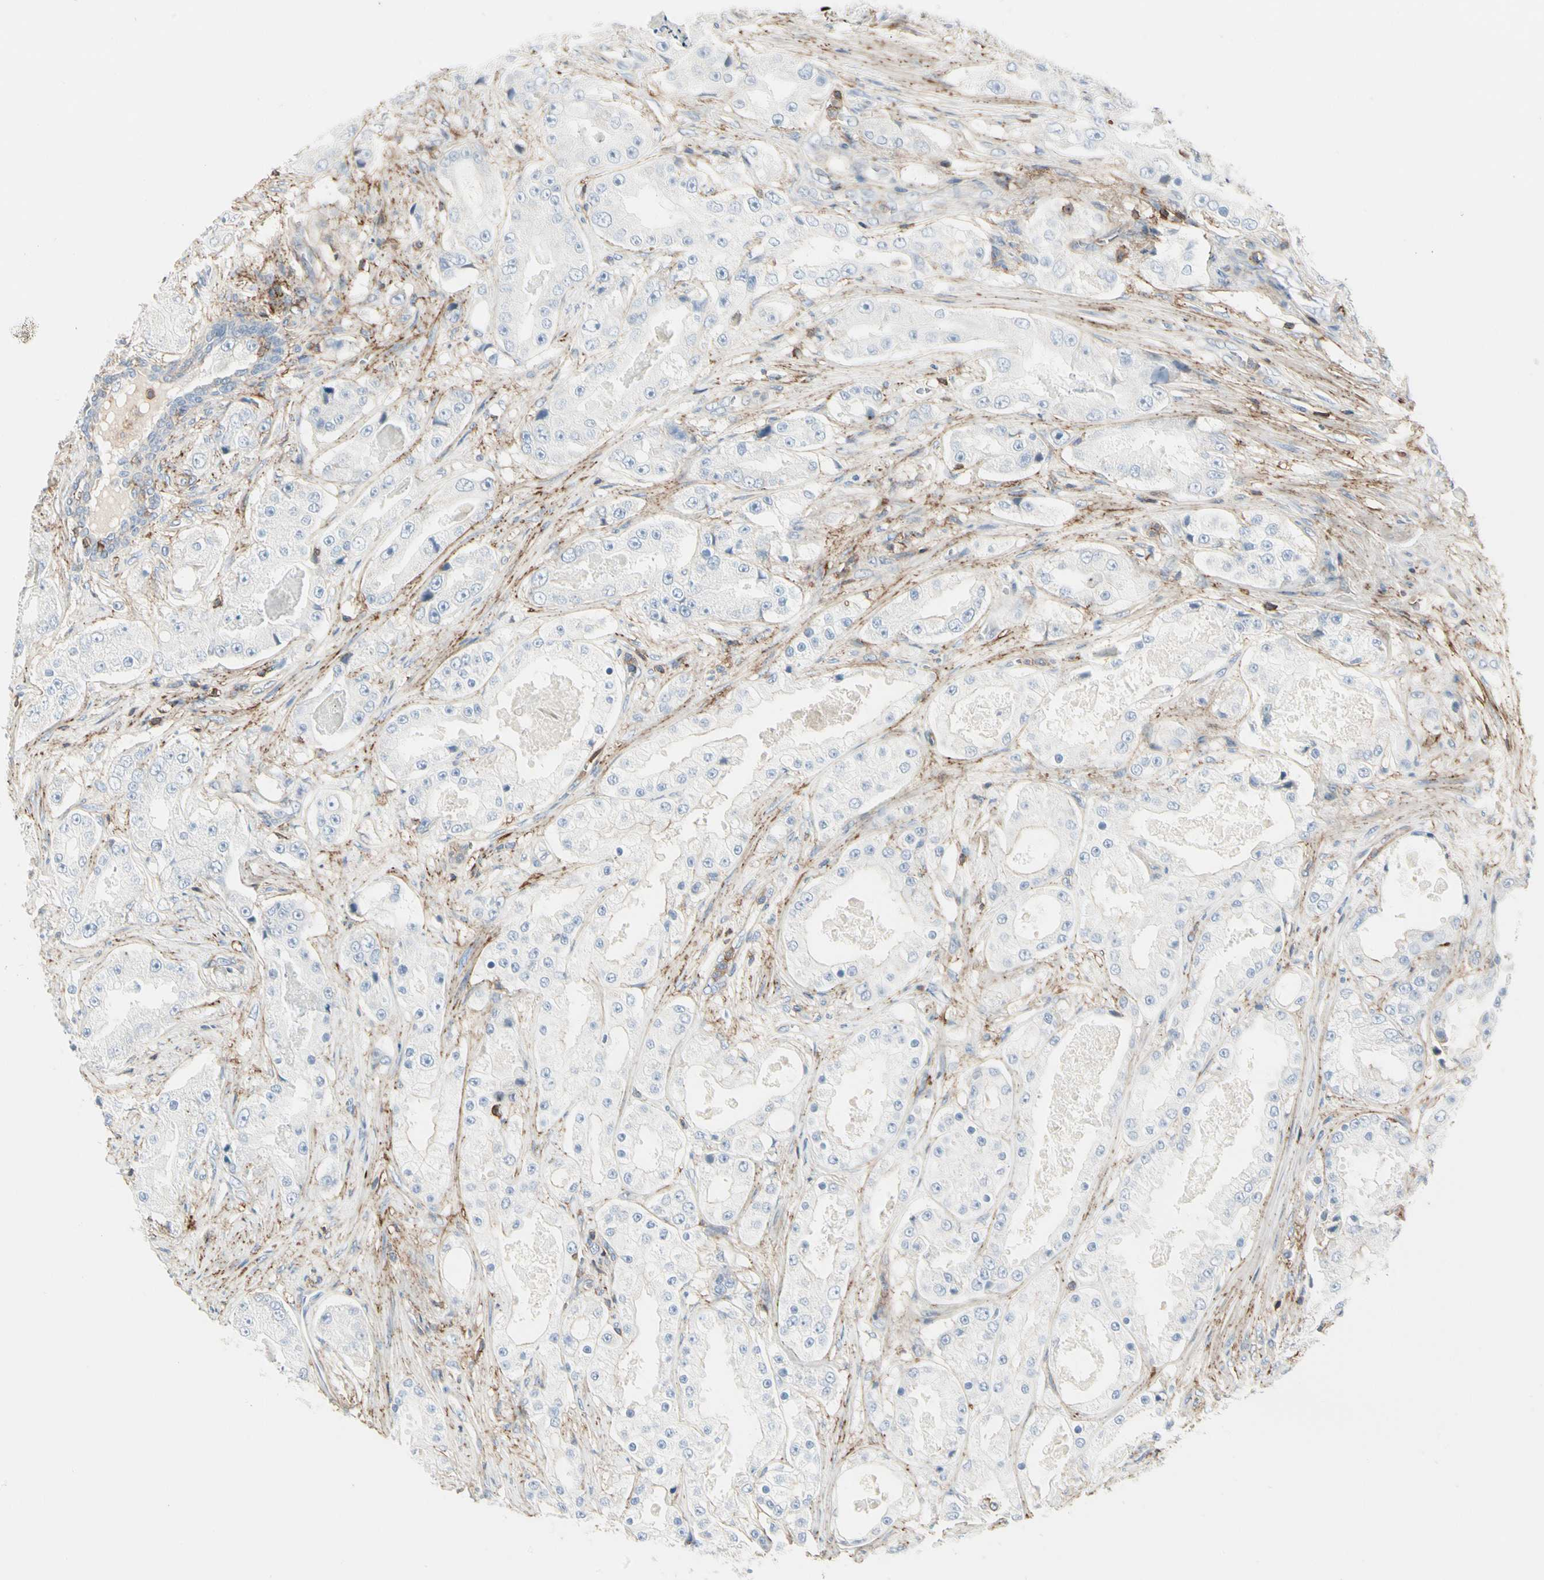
{"staining": {"intensity": "negative", "quantity": "none", "location": "none"}, "tissue": "prostate cancer", "cell_type": "Tumor cells", "image_type": "cancer", "snomed": [{"axis": "morphology", "description": "Adenocarcinoma, High grade"}, {"axis": "topography", "description": "Prostate"}], "caption": "This is an IHC photomicrograph of human high-grade adenocarcinoma (prostate). There is no staining in tumor cells.", "gene": "CLEC2B", "patient": {"sex": "male", "age": 73}}